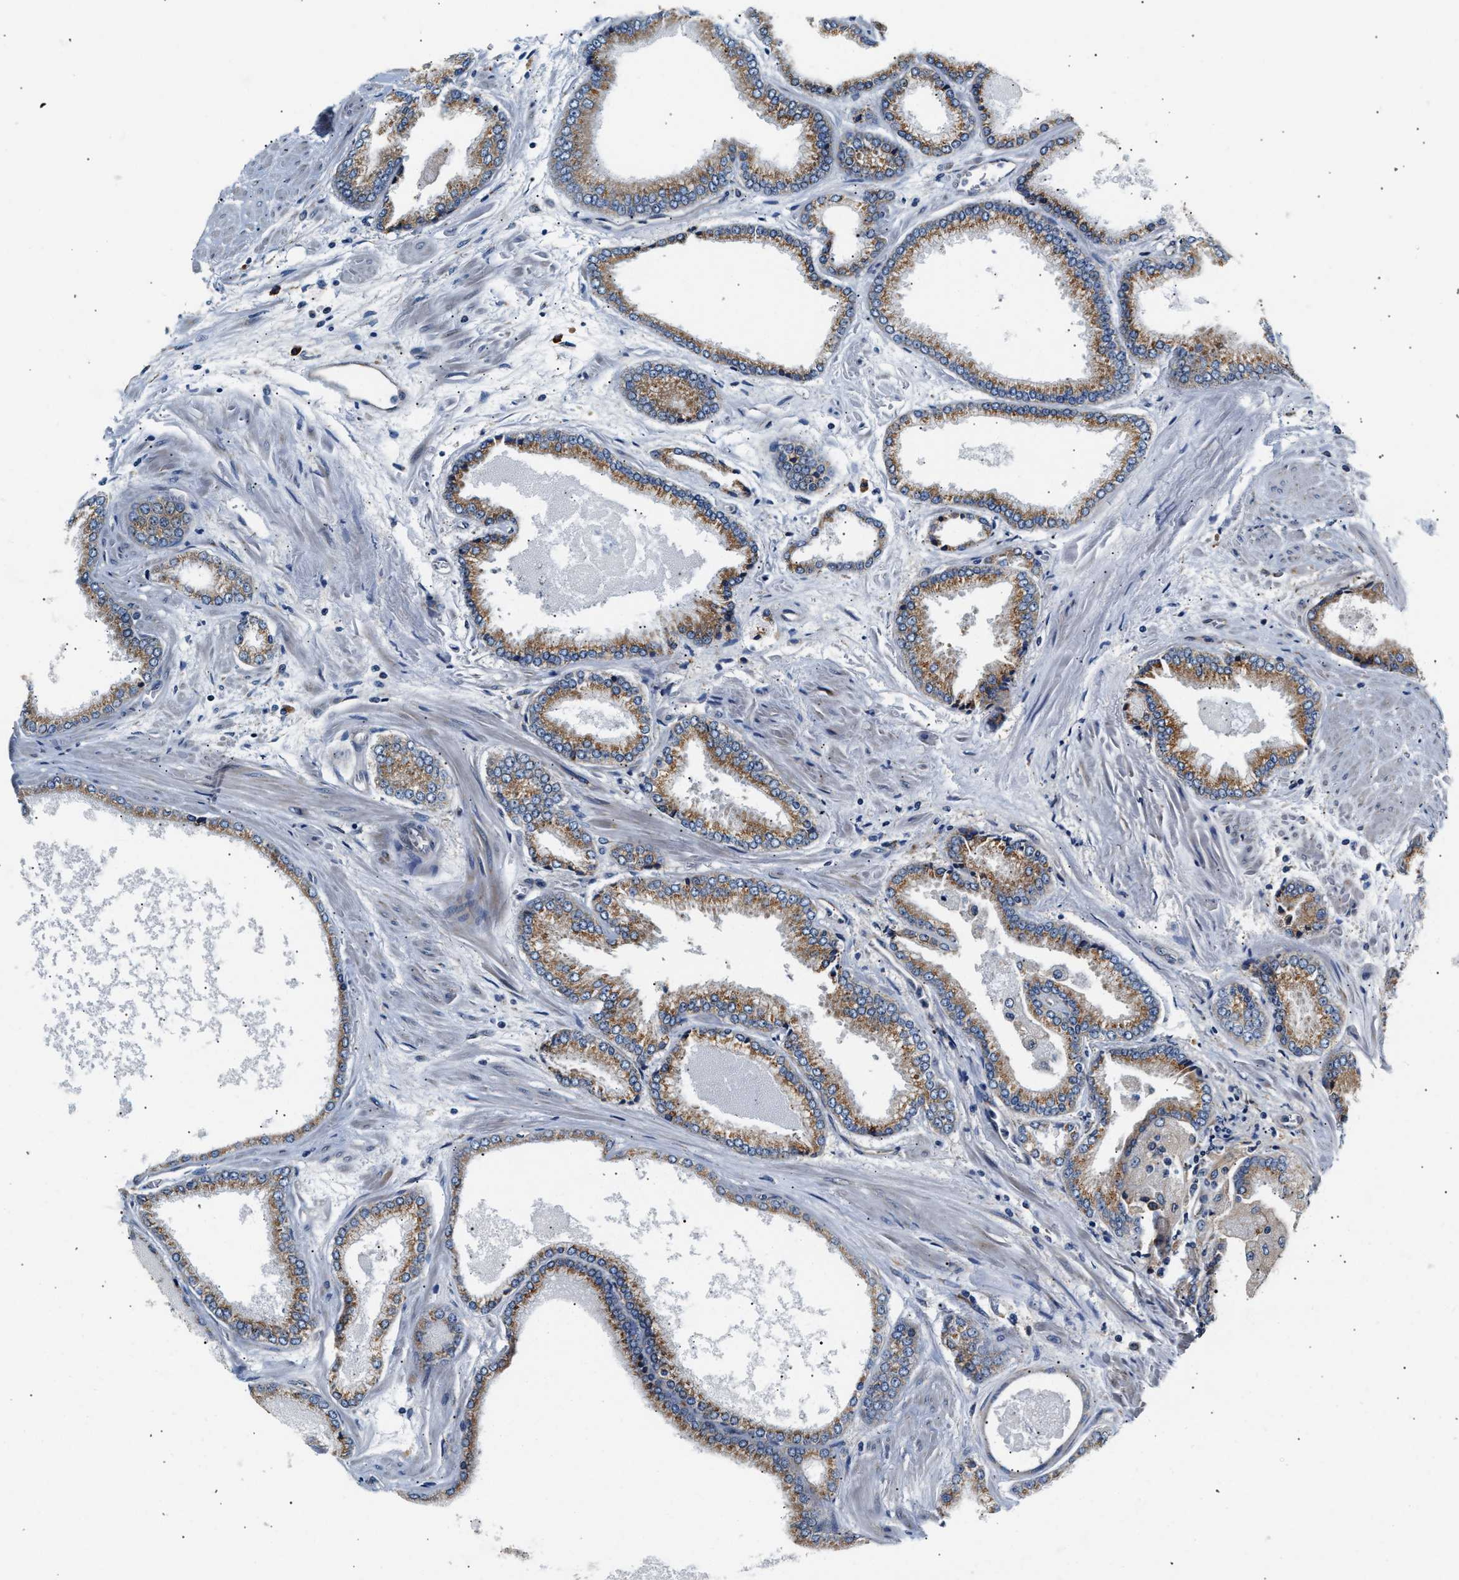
{"staining": {"intensity": "moderate", "quantity": ">75%", "location": "cytoplasmic/membranous"}, "tissue": "prostate cancer", "cell_type": "Tumor cells", "image_type": "cancer", "snomed": [{"axis": "morphology", "description": "Adenocarcinoma, High grade"}, {"axis": "topography", "description": "Prostate"}], "caption": "Tumor cells demonstrate moderate cytoplasmic/membranous expression in about >75% of cells in high-grade adenocarcinoma (prostate).", "gene": "IFT74", "patient": {"sex": "male", "age": 61}}